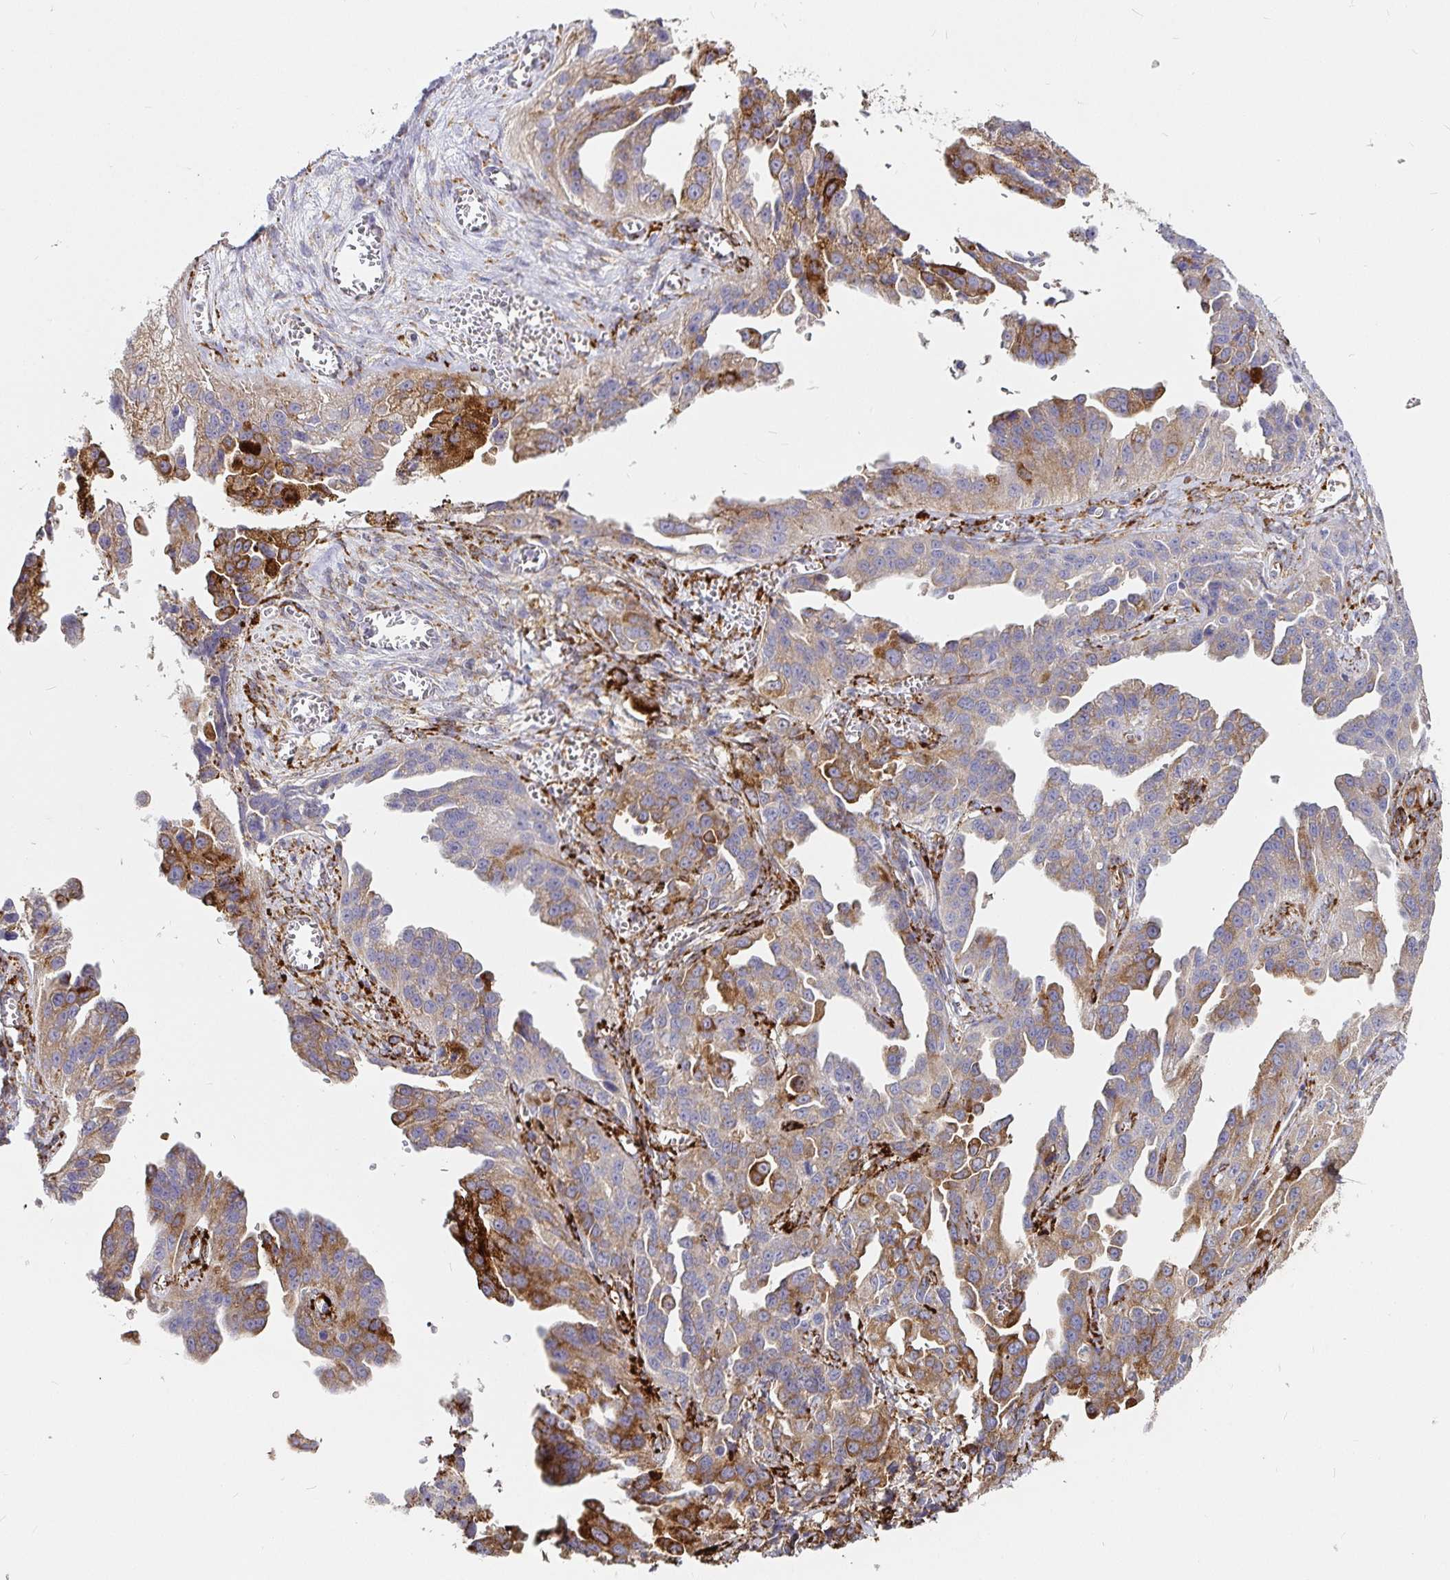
{"staining": {"intensity": "strong", "quantity": "25%-75%", "location": "cytoplasmic/membranous"}, "tissue": "ovarian cancer", "cell_type": "Tumor cells", "image_type": "cancer", "snomed": [{"axis": "morphology", "description": "Cystadenocarcinoma, serous, NOS"}, {"axis": "topography", "description": "Ovary"}], "caption": "The immunohistochemical stain highlights strong cytoplasmic/membranous staining in tumor cells of ovarian cancer (serous cystadenocarcinoma) tissue.", "gene": "P4HA2", "patient": {"sex": "female", "age": 75}}